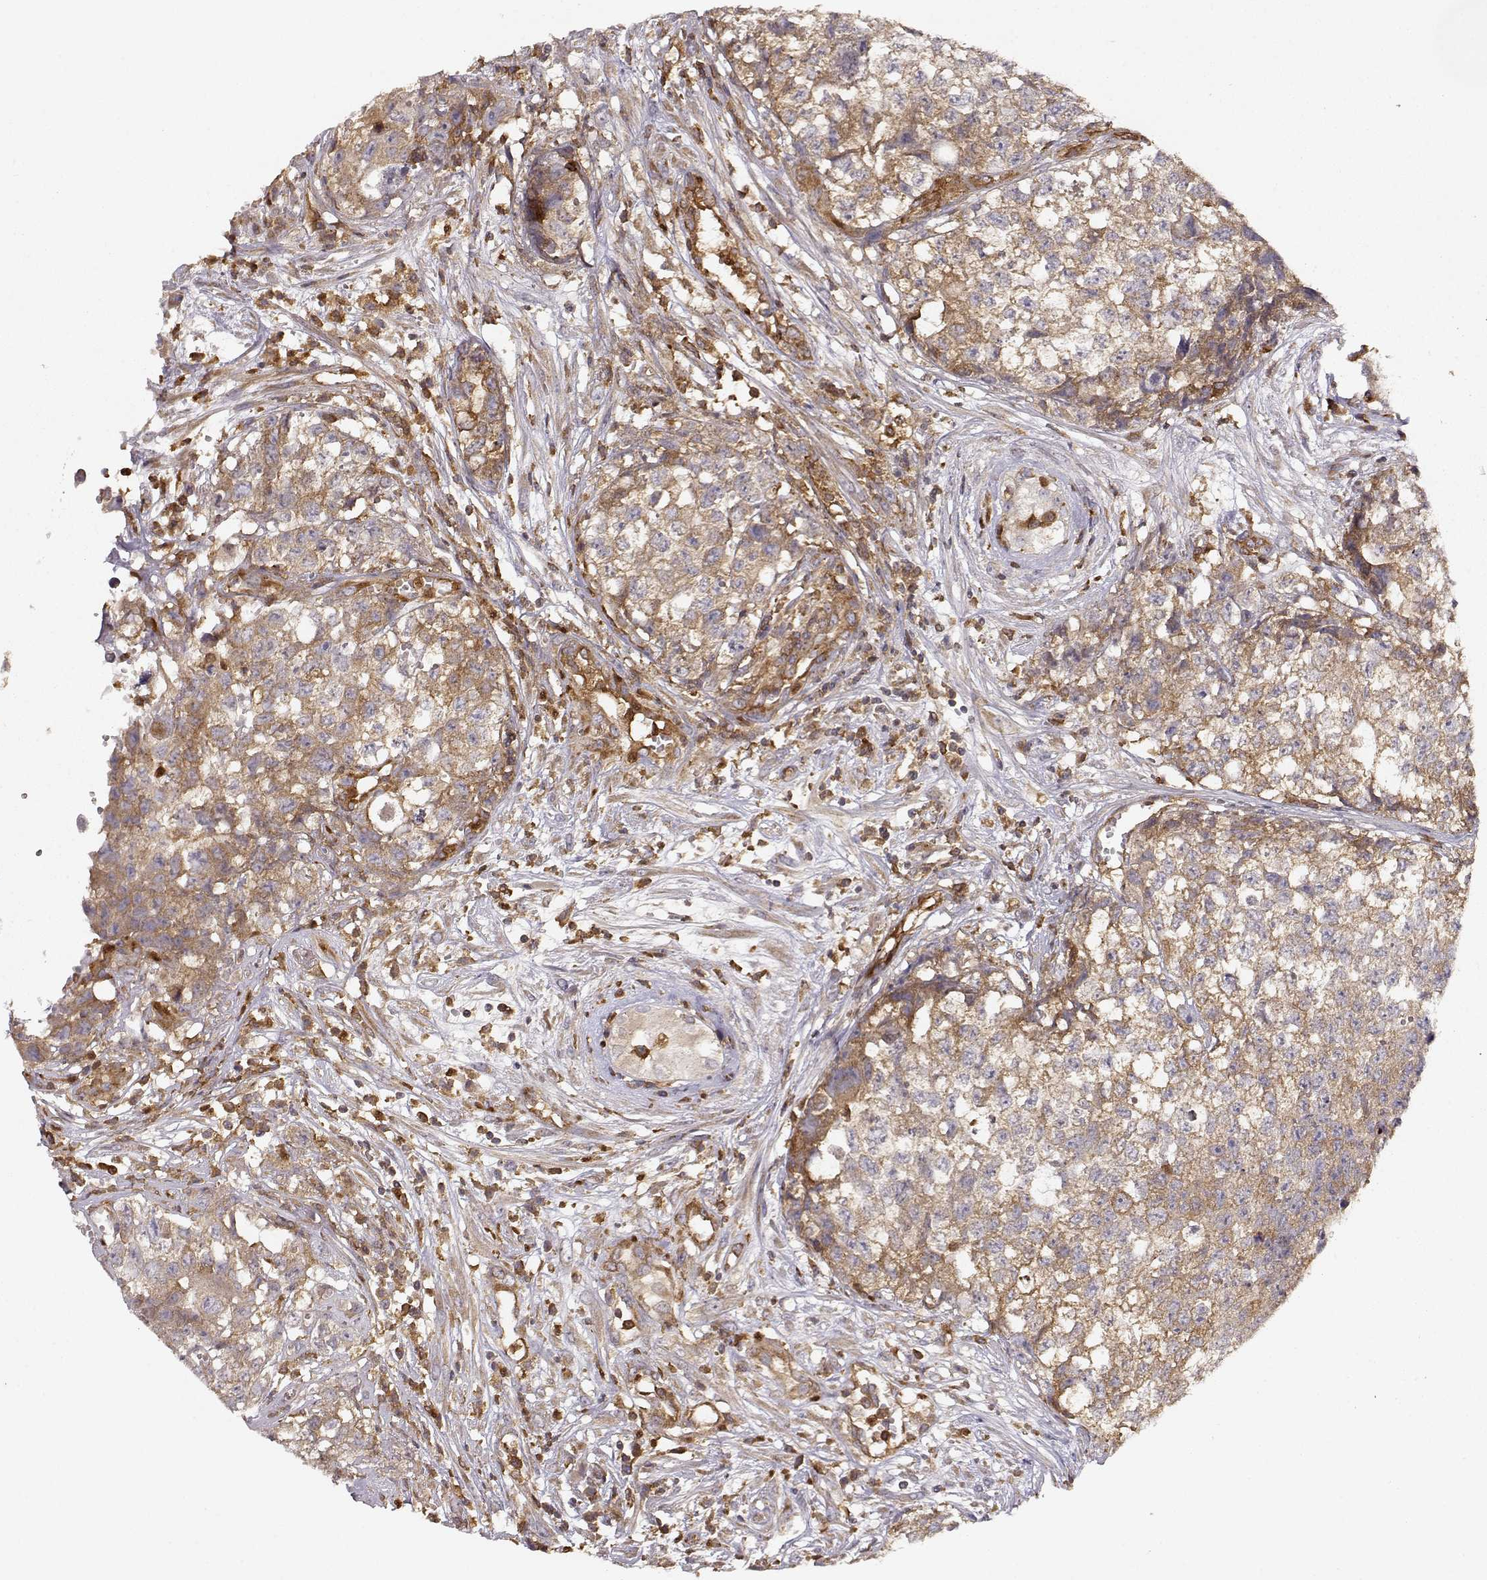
{"staining": {"intensity": "weak", "quantity": ">75%", "location": "cytoplasmic/membranous"}, "tissue": "testis cancer", "cell_type": "Tumor cells", "image_type": "cancer", "snomed": [{"axis": "morphology", "description": "Seminoma, NOS"}, {"axis": "morphology", "description": "Carcinoma, Embryonal, NOS"}, {"axis": "topography", "description": "Testis"}], "caption": "High-magnification brightfield microscopy of testis cancer stained with DAB (brown) and counterstained with hematoxylin (blue). tumor cells exhibit weak cytoplasmic/membranous staining is appreciated in about>75% of cells. (brown staining indicates protein expression, while blue staining denotes nuclei).", "gene": "ARHGEF2", "patient": {"sex": "male", "age": 22}}